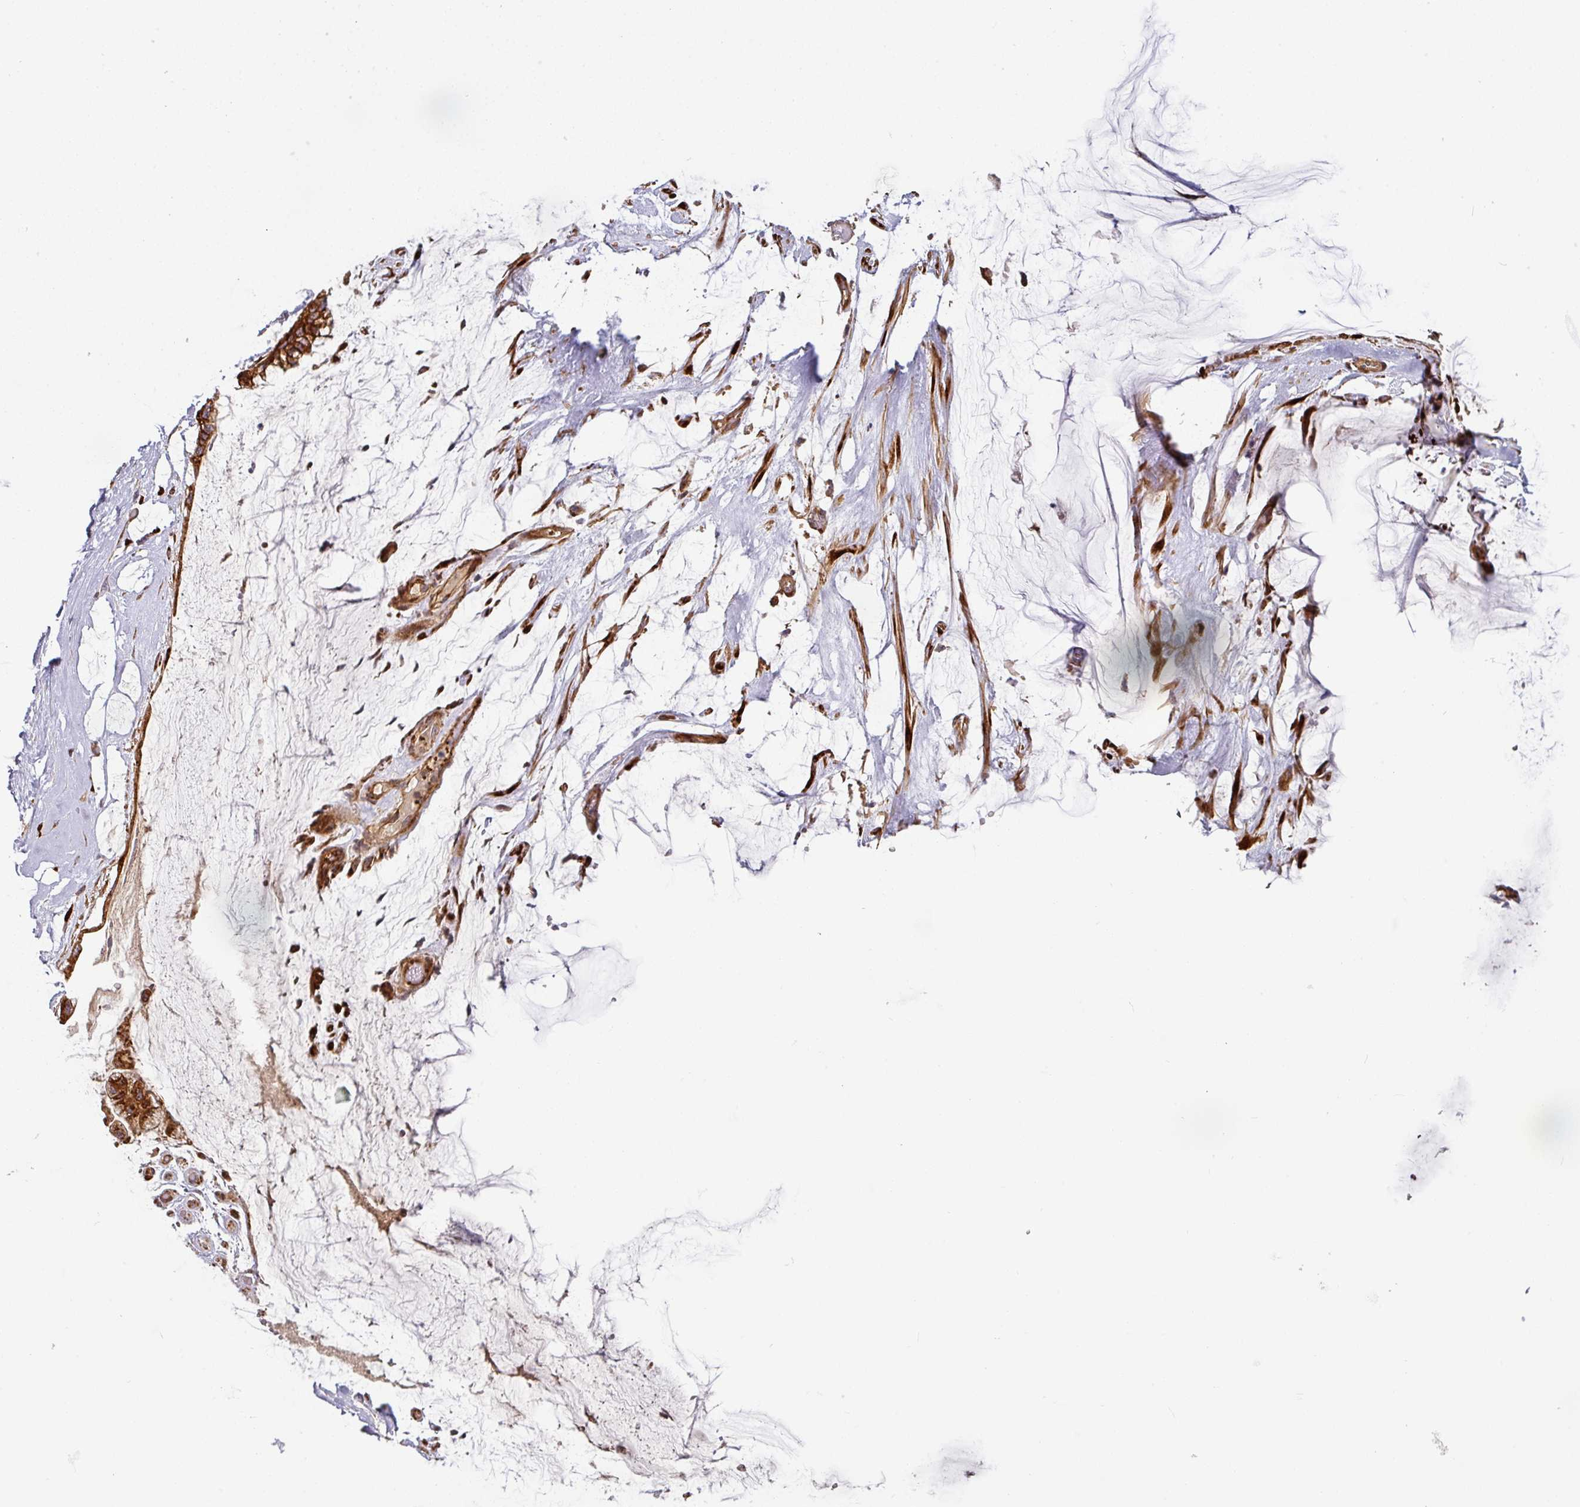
{"staining": {"intensity": "strong", "quantity": ">75%", "location": "cytoplasmic/membranous"}, "tissue": "ovarian cancer", "cell_type": "Tumor cells", "image_type": "cancer", "snomed": [{"axis": "morphology", "description": "Cystadenocarcinoma, mucinous, NOS"}, {"axis": "topography", "description": "Ovary"}], "caption": "DAB (3,3'-diaminobenzidine) immunohistochemical staining of human ovarian cancer (mucinous cystadenocarcinoma) exhibits strong cytoplasmic/membranous protein positivity in approximately >75% of tumor cells.", "gene": "CASP2", "patient": {"sex": "female", "age": 39}}